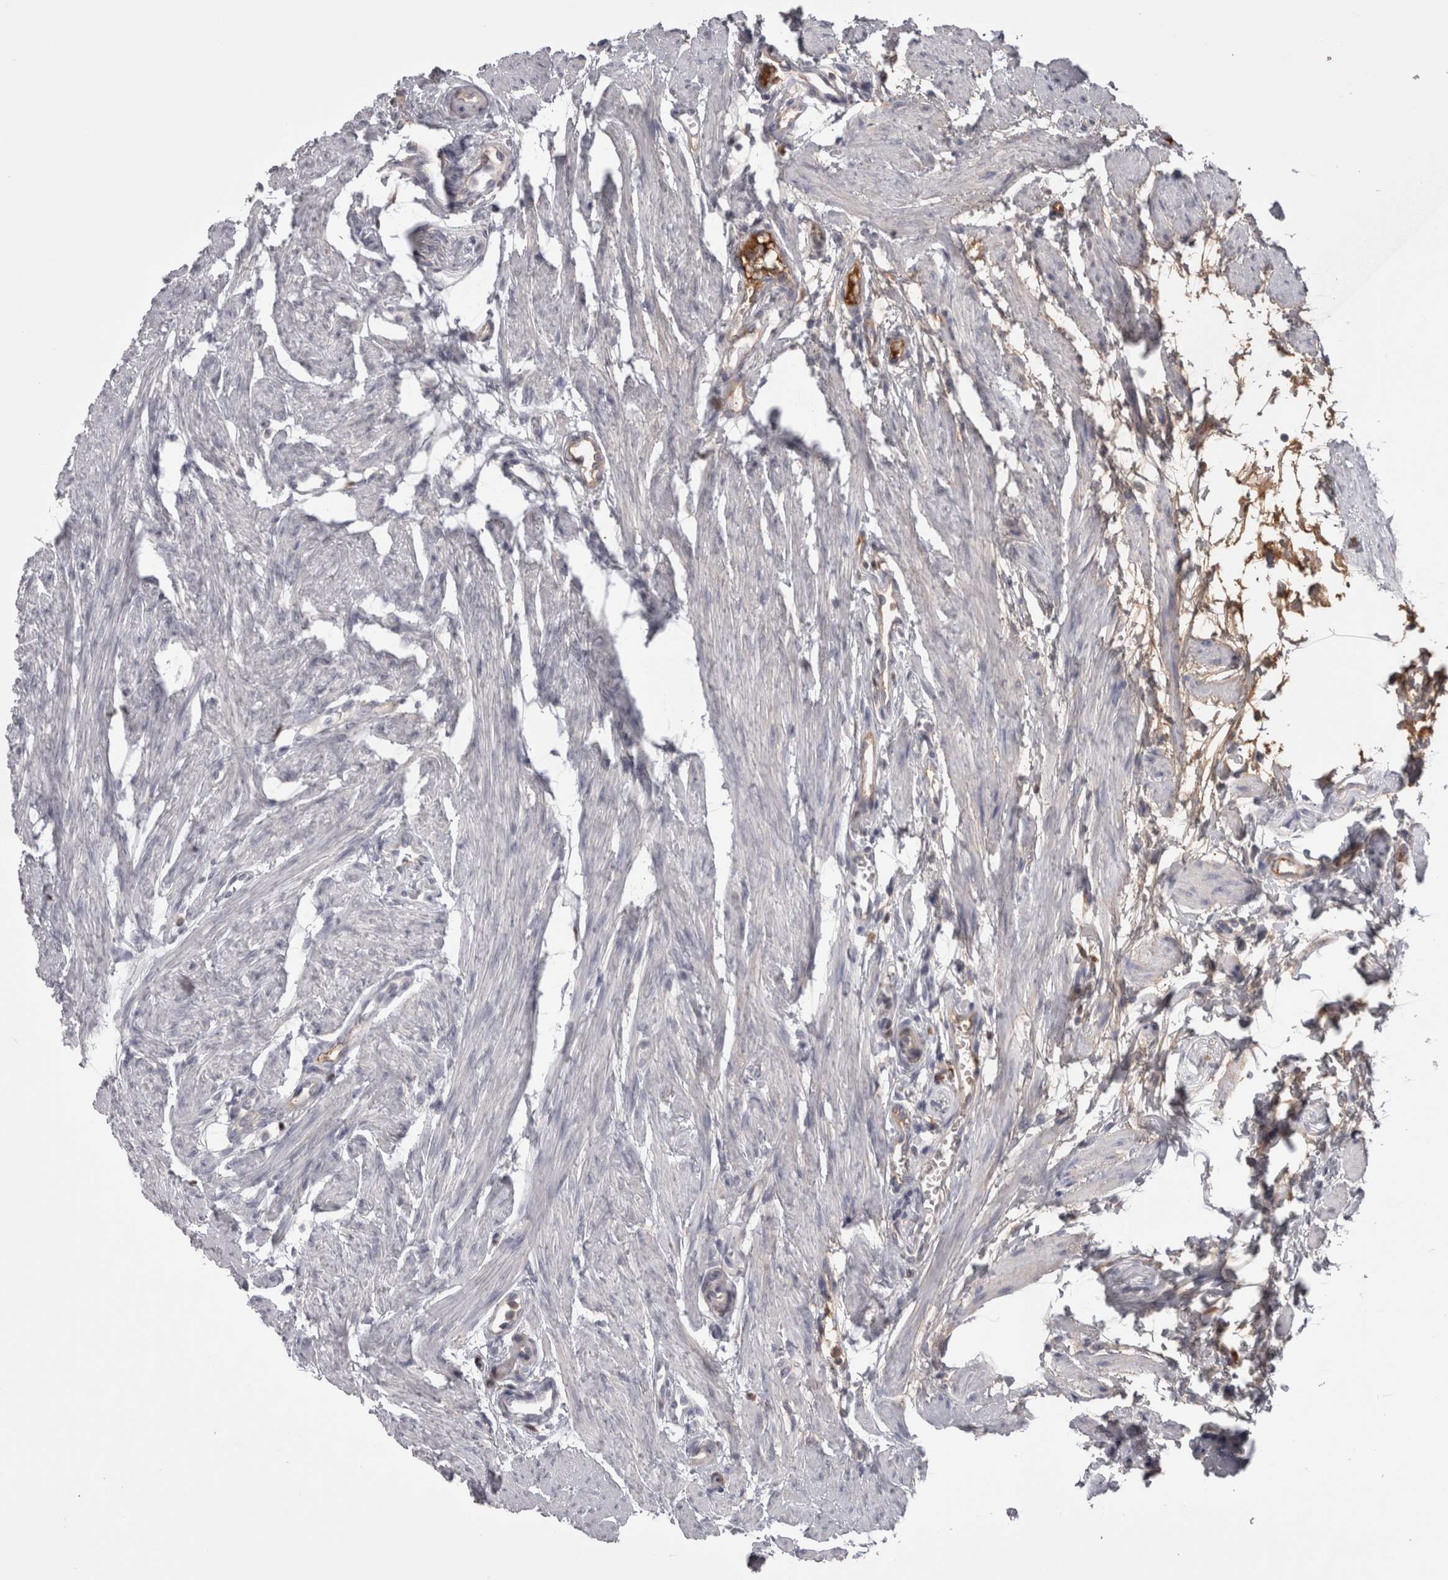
{"staining": {"intensity": "moderate", "quantity": "<25%", "location": "cytoplasmic/membranous"}, "tissue": "fallopian tube", "cell_type": "Glandular cells", "image_type": "normal", "snomed": [{"axis": "morphology", "description": "Normal tissue, NOS"}, {"axis": "topography", "description": "Fallopian tube"}, {"axis": "topography", "description": "Ovary"}], "caption": "Immunohistochemistry (IHC) micrograph of unremarkable fallopian tube stained for a protein (brown), which exhibits low levels of moderate cytoplasmic/membranous expression in approximately <25% of glandular cells.", "gene": "SAA4", "patient": {"sex": "female", "age": 23}}